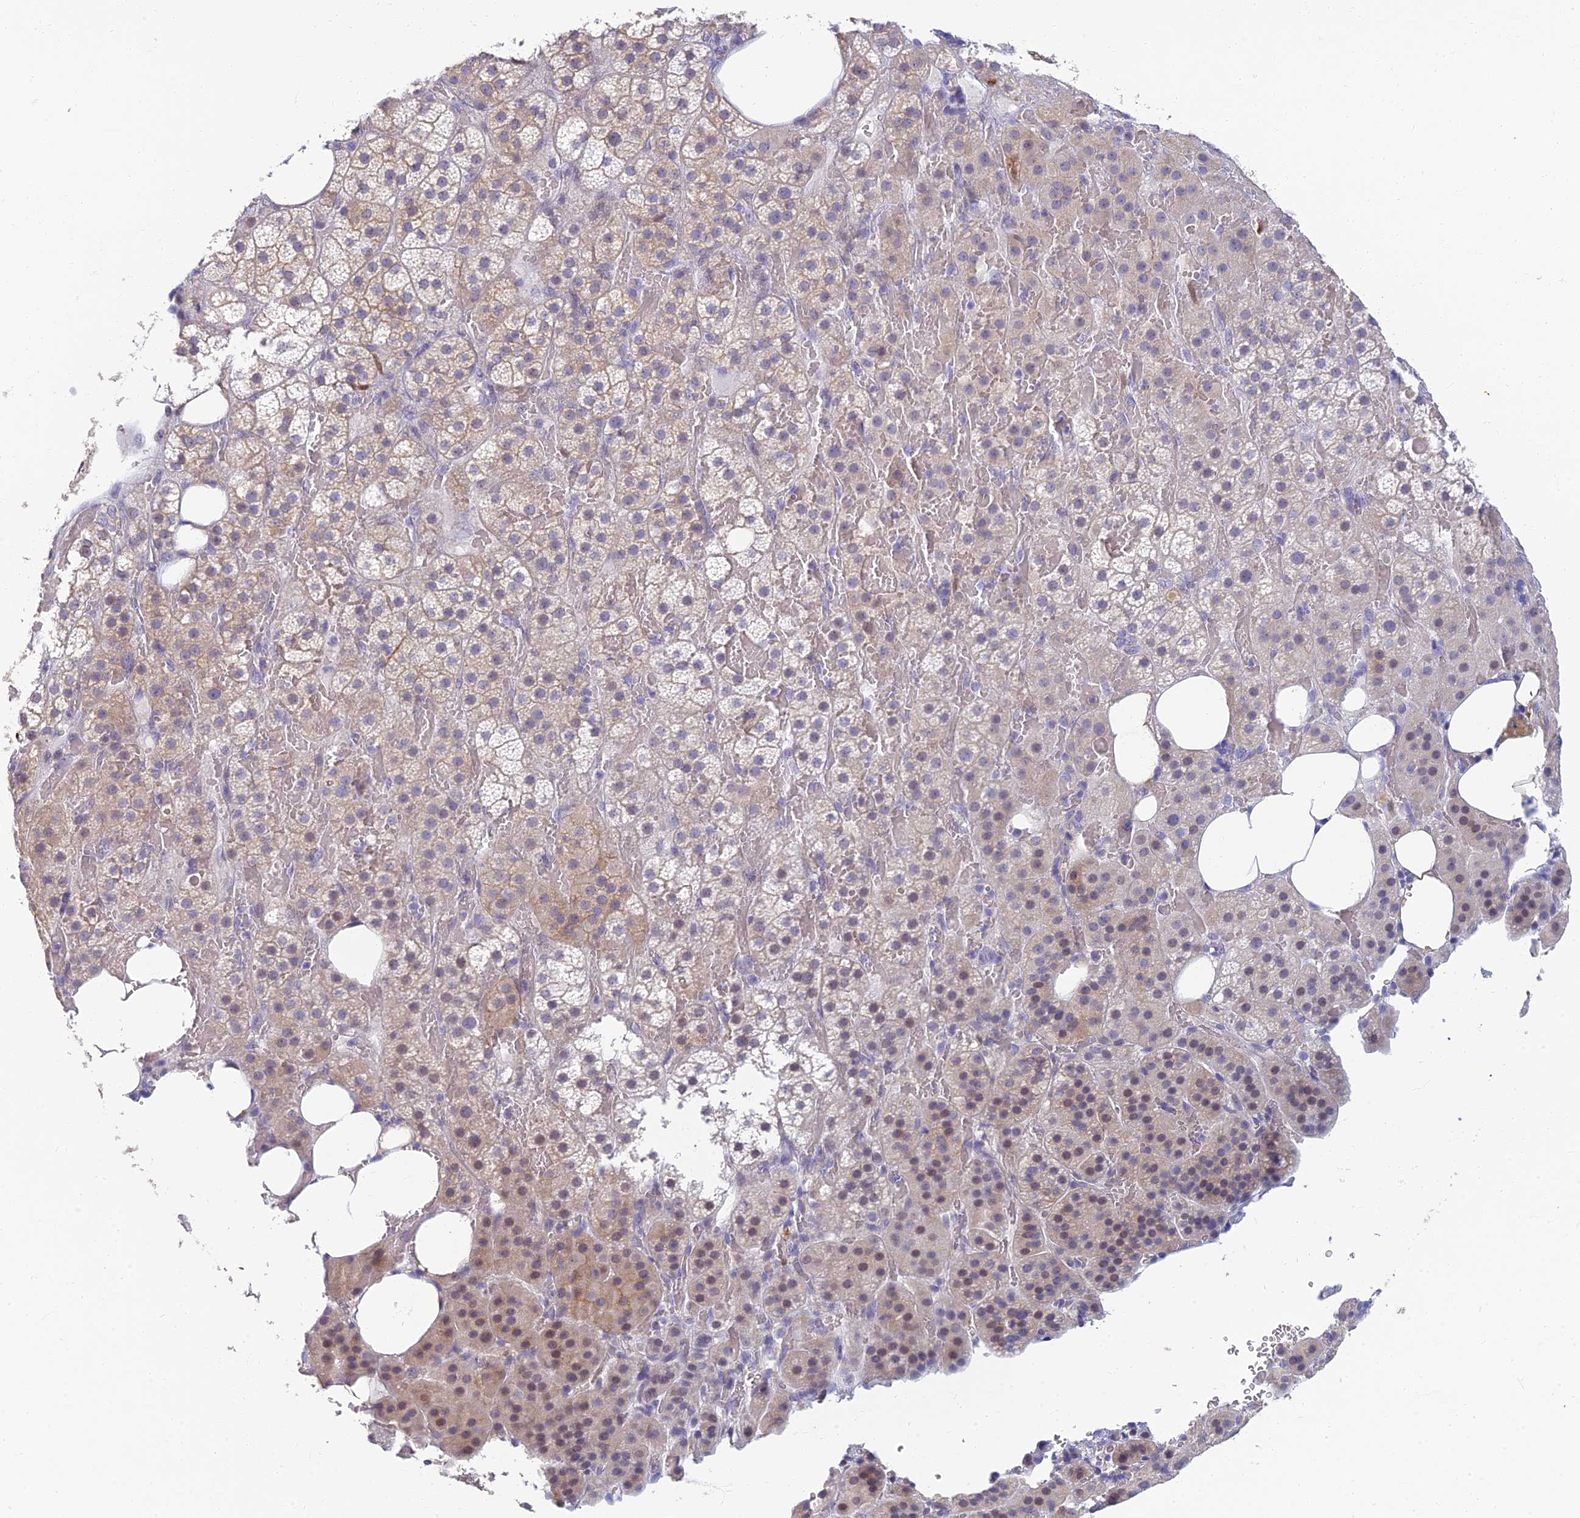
{"staining": {"intensity": "weak", "quantity": "25%-75%", "location": "cytoplasmic/membranous,nuclear"}, "tissue": "adrenal gland", "cell_type": "Glandular cells", "image_type": "normal", "snomed": [{"axis": "morphology", "description": "Normal tissue, NOS"}, {"axis": "topography", "description": "Adrenal gland"}], "caption": "About 25%-75% of glandular cells in benign adrenal gland exhibit weak cytoplasmic/membranous,nuclear protein expression as visualized by brown immunohistochemical staining.", "gene": "NEURL1", "patient": {"sex": "female", "age": 59}}